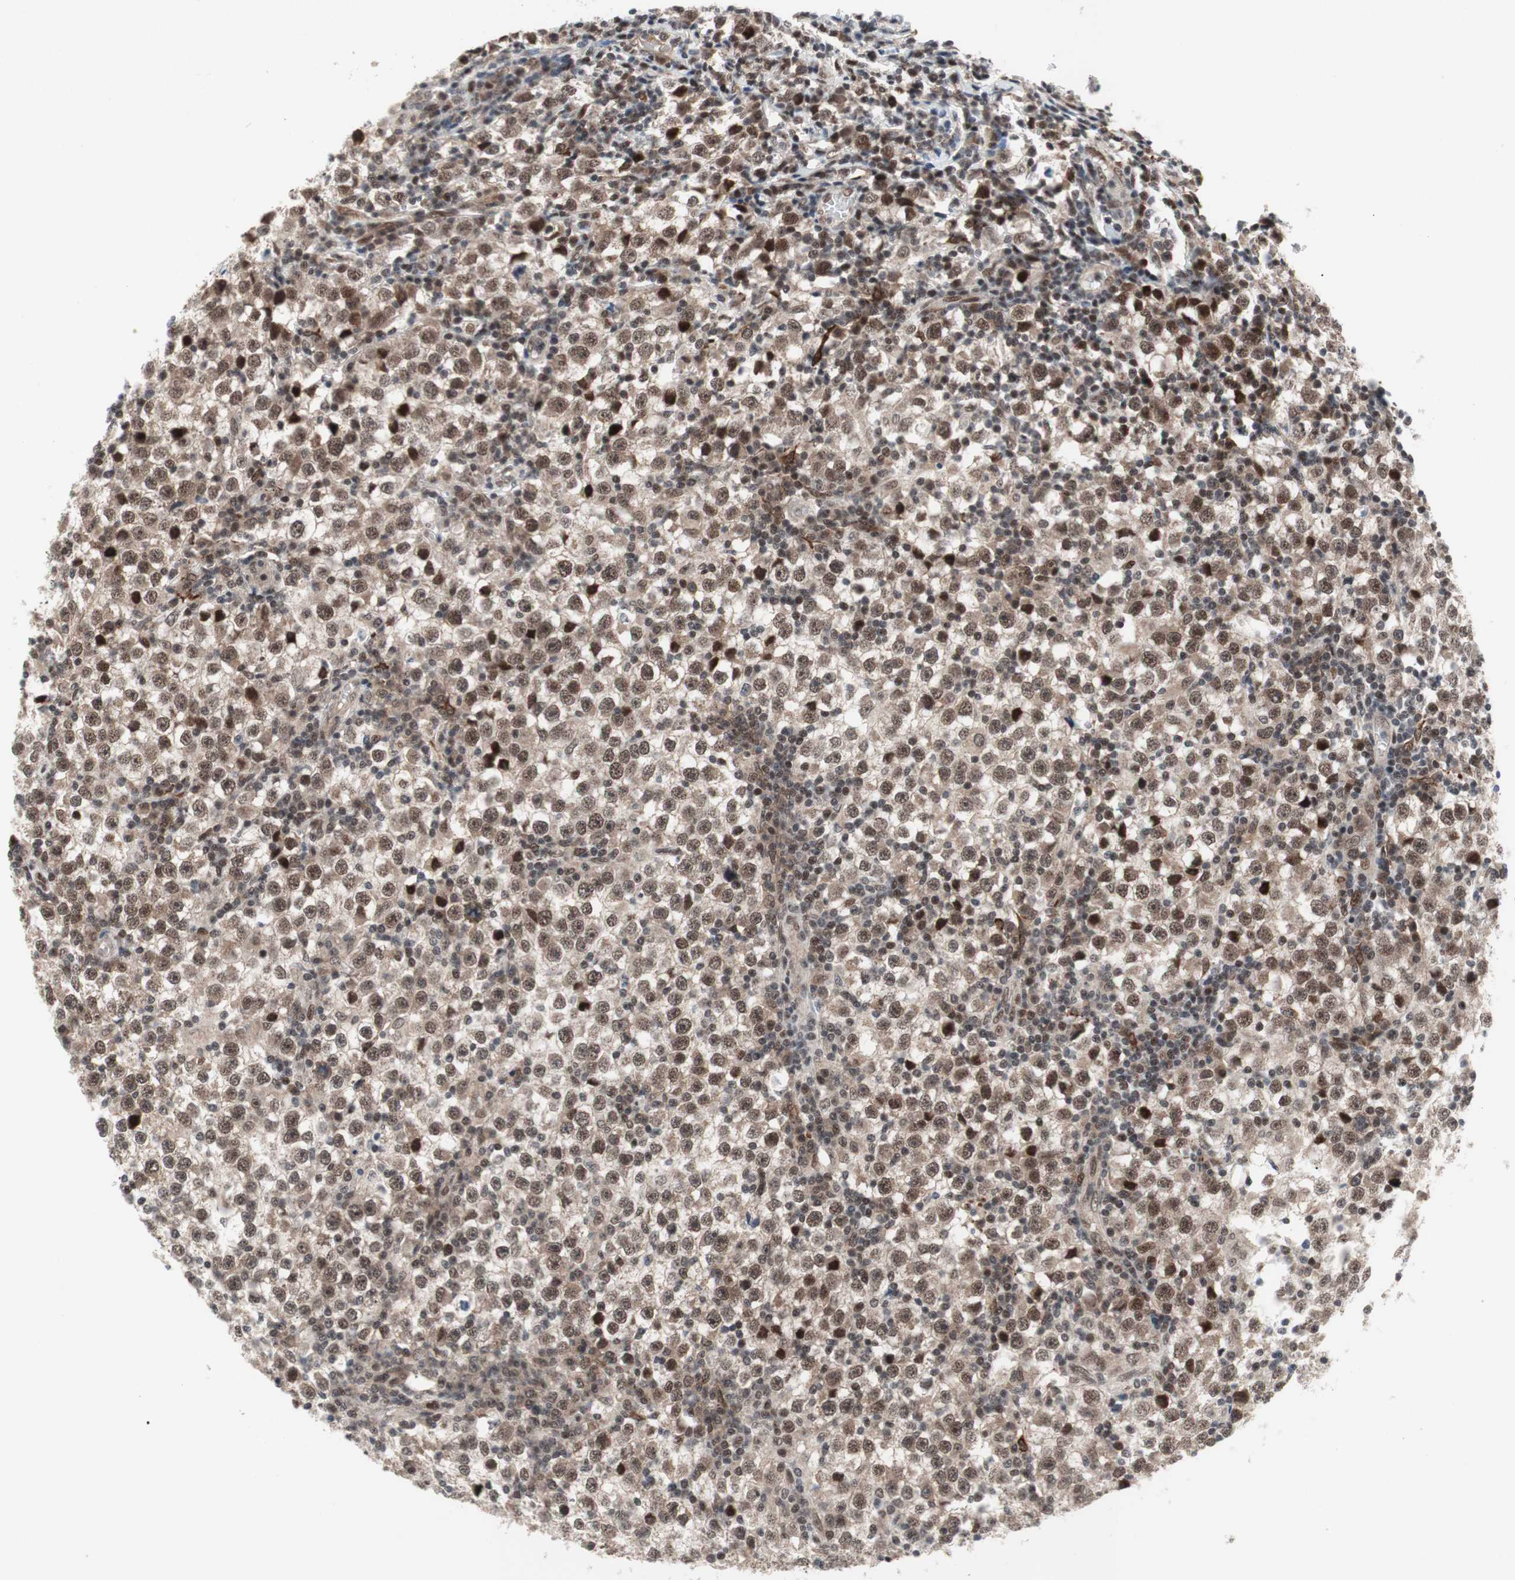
{"staining": {"intensity": "moderate", "quantity": ">75%", "location": "nuclear"}, "tissue": "testis cancer", "cell_type": "Tumor cells", "image_type": "cancer", "snomed": [{"axis": "morphology", "description": "Seminoma, NOS"}, {"axis": "topography", "description": "Testis"}], "caption": "Immunohistochemistry of human seminoma (testis) shows medium levels of moderate nuclear expression in approximately >75% of tumor cells.", "gene": "TCF12", "patient": {"sex": "male", "age": 65}}